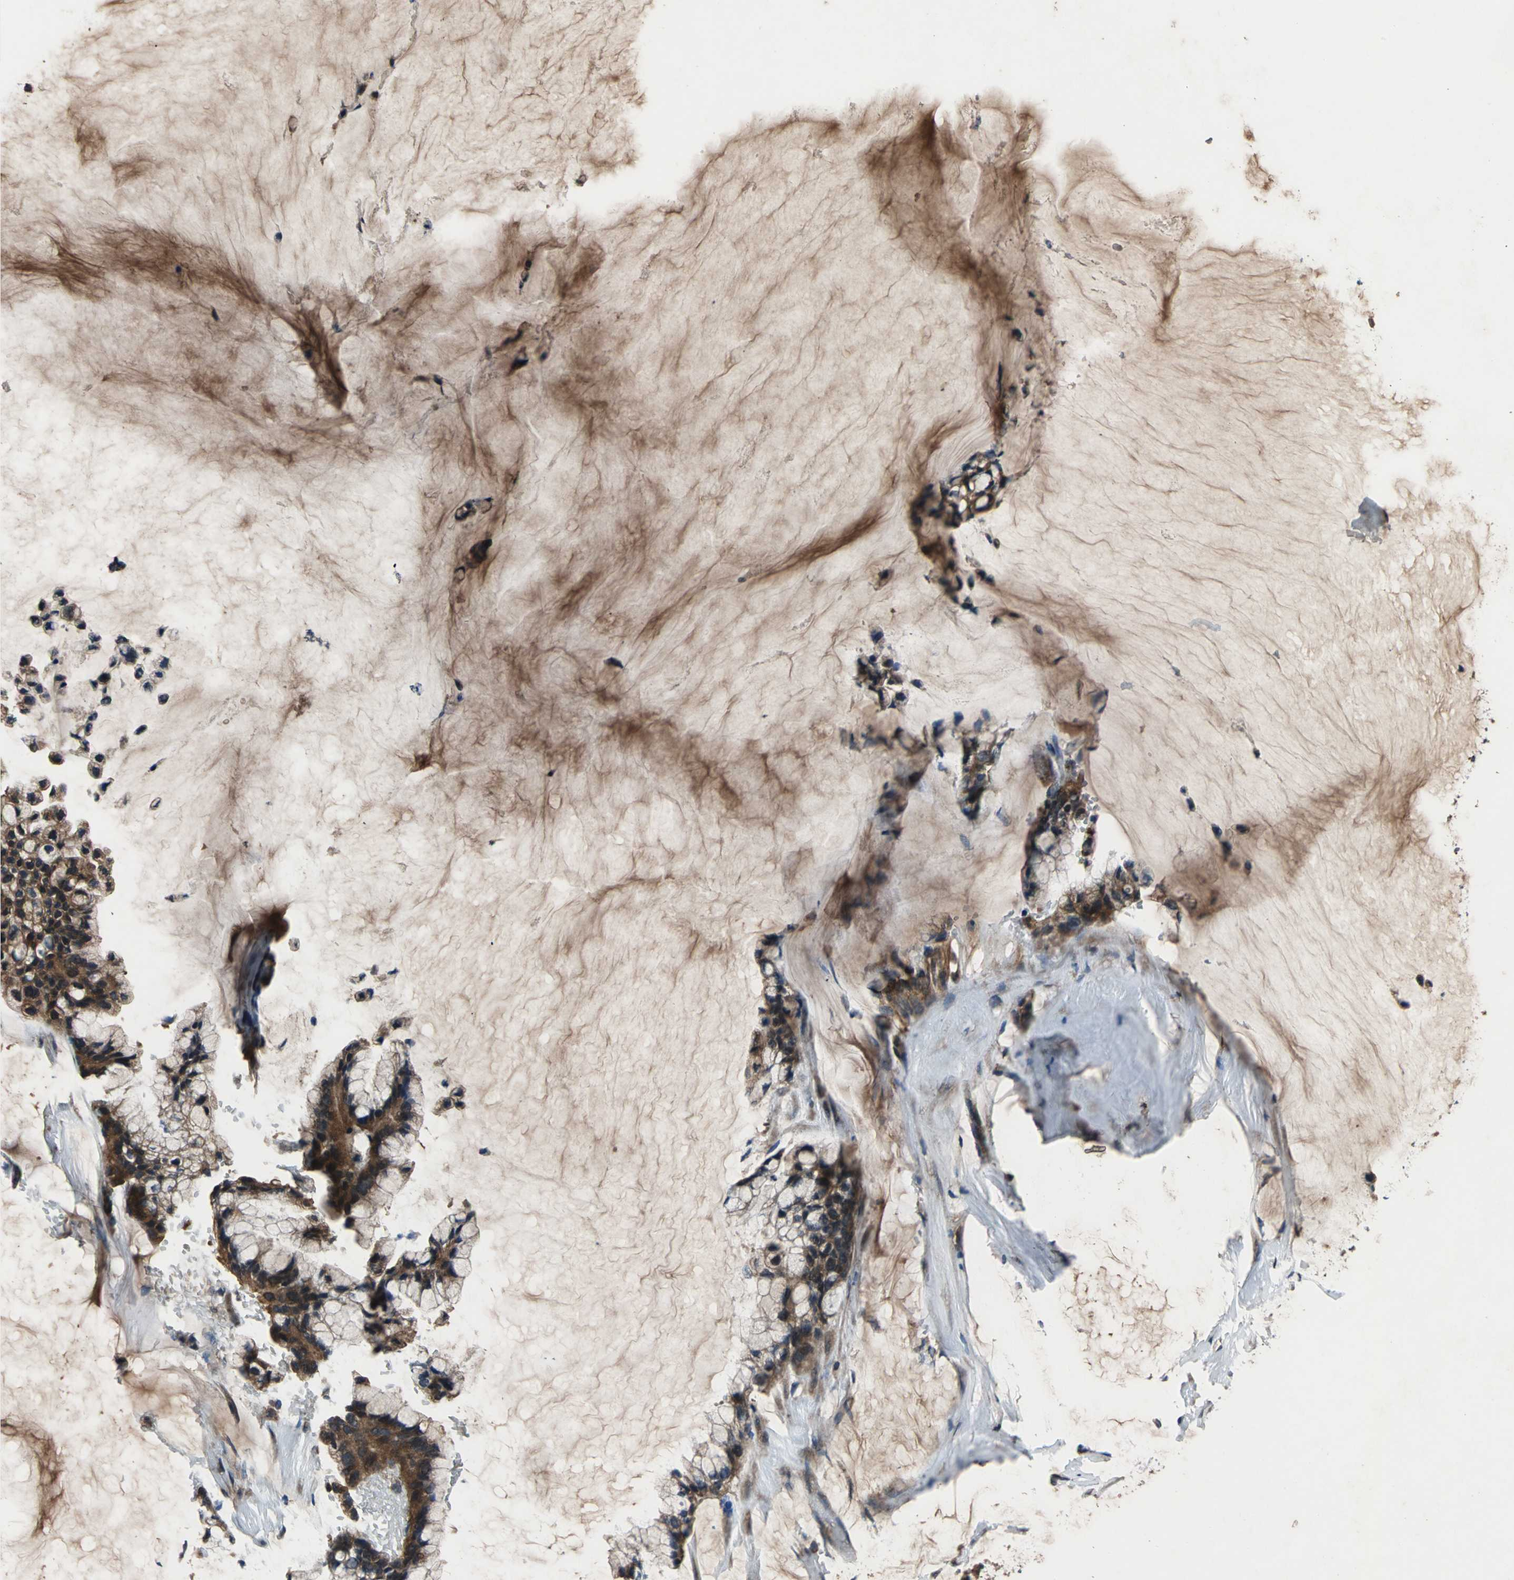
{"staining": {"intensity": "strong", "quantity": ">75%", "location": "cytoplasmic/membranous"}, "tissue": "ovarian cancer", "cell_type": "Tumor cells", "image_type": "cancer", "snomed": [{"axis": "morphology", "description": "Cystadenocarcinoma, mucinous, NOS"}, {"axis": "topography", "description": "Ovary"}], "caption": "Human ovarian cancer (mucinous cystadenocarcinoma) stained with a brown dye exhibits strong cytoplasmic/membranous positive positivity in about >75% of tumor cells.", "gene": "ZNF608", "patient": {"sex": "female", "age": 39}}